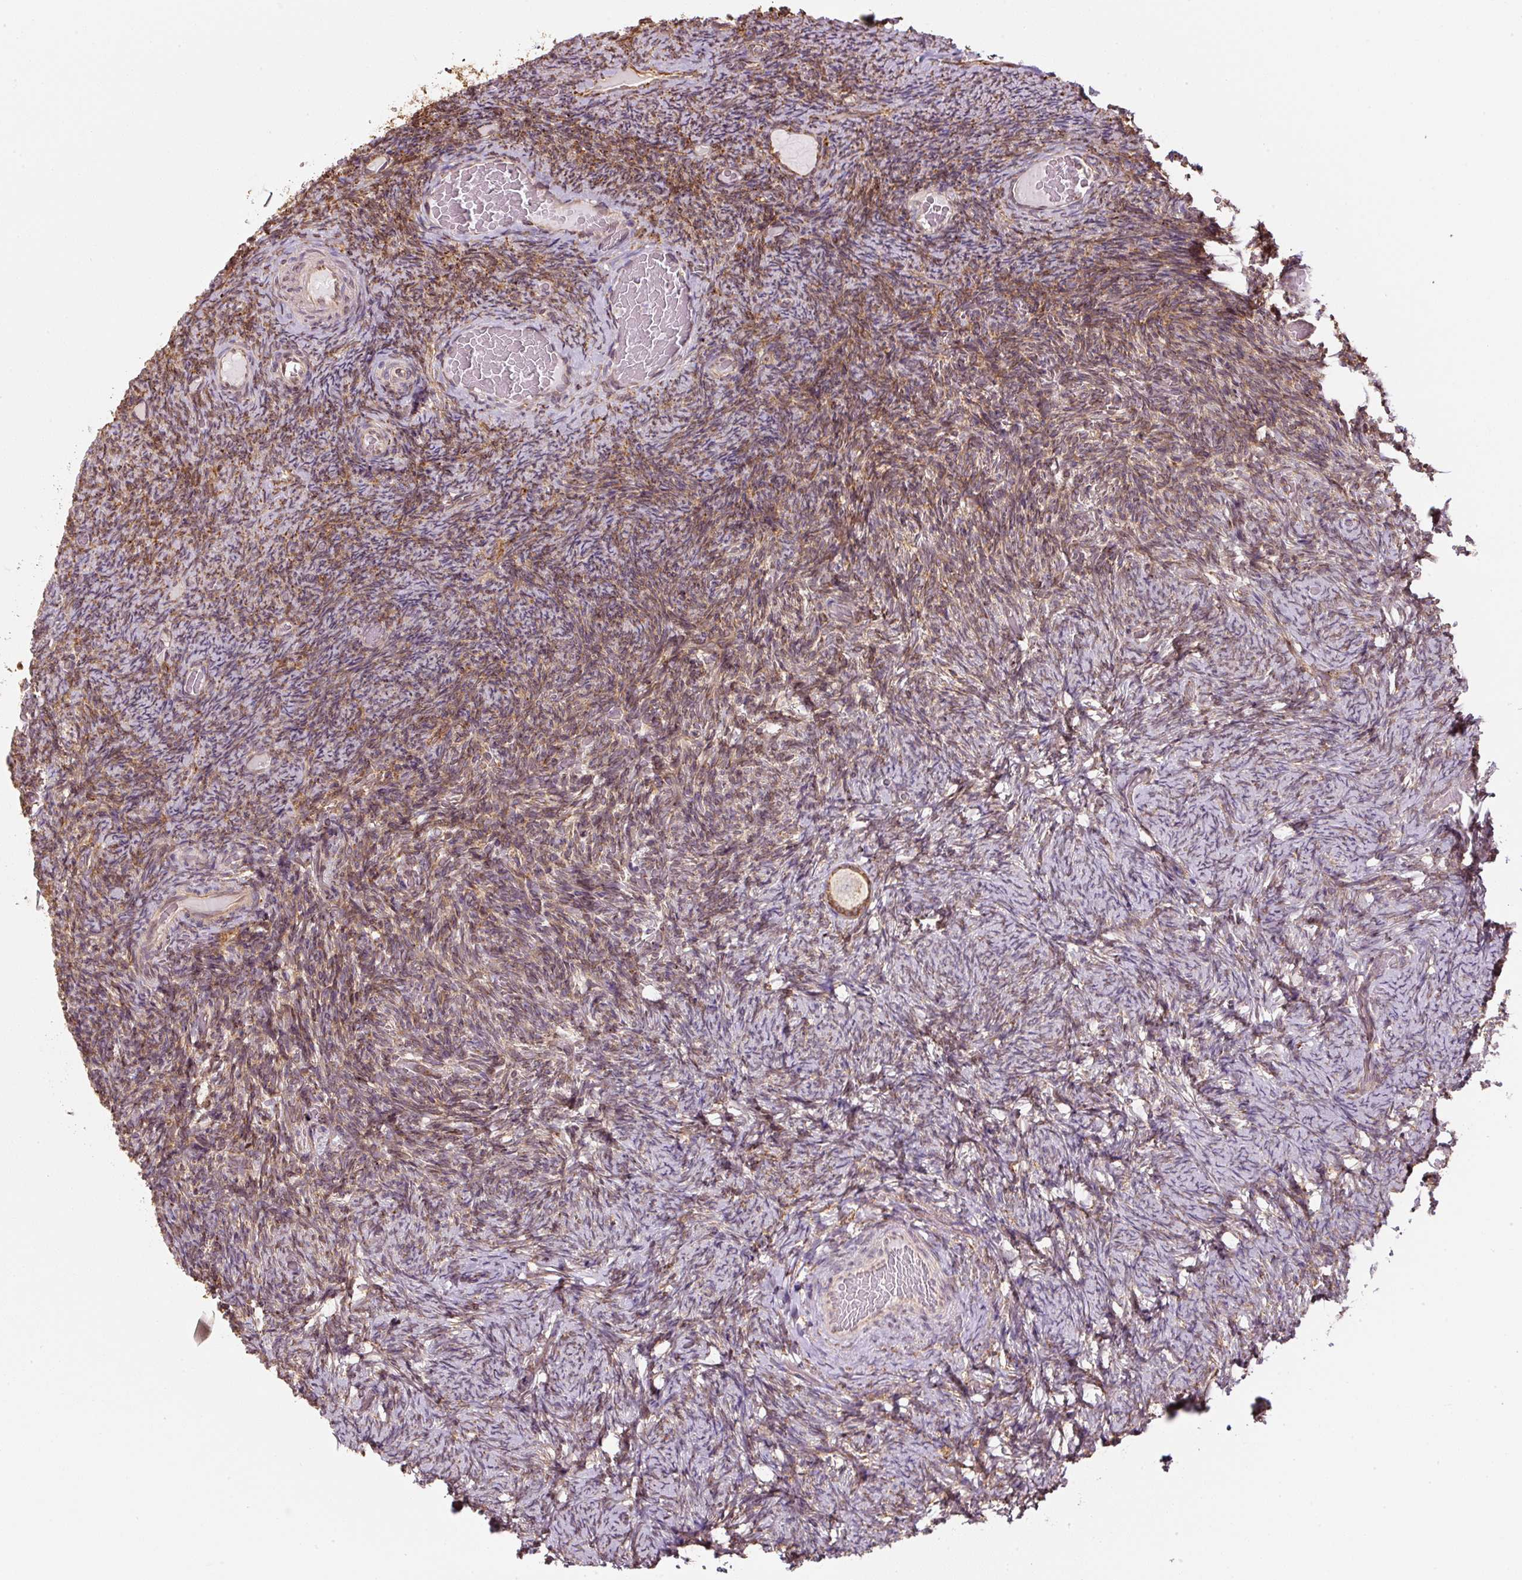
{"staining": {"intensity": "moderate", "quantity": ">75%", "location": "cytoplasmic/membranous"}, "tissue": "ovary", "cell_type": "Follicle cells", "image_type": "normal", "snomed": [{"axis": "morphology", "description": "Normal tissue, NOS"}, {"axis": "topography", "description": "Ovary"}], "caption": "This is a micrograph of immunohistochemistry (IHC) staining of unremarkable ovary, which shows moderate positivity in the cytoplasmic/membranous of follicle cells.", "gene": "PRKCSH", "patient": {"sex": "female", "age": 34}}